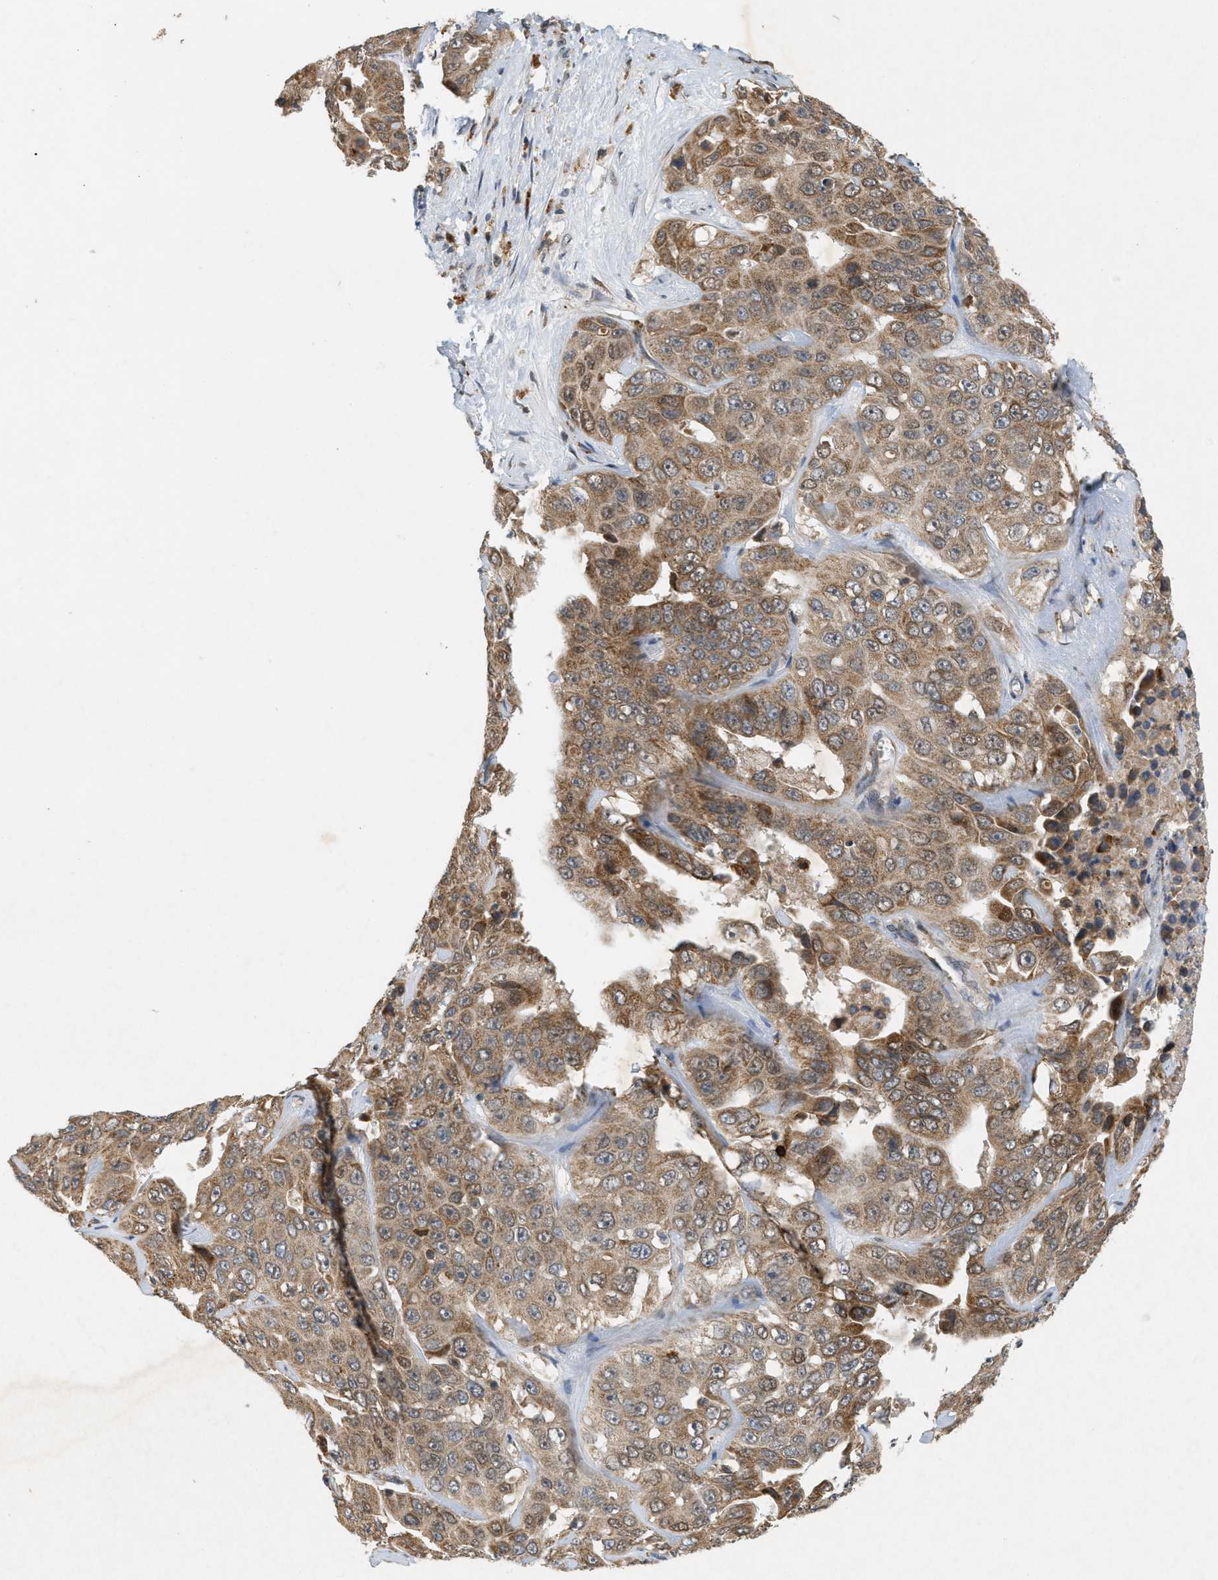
{"staining": {"intensity": "moderate", "quantity": ">75%", "location": "cytoplasmic/membranous"}, "tissue": "liver cancer", "cell_type": "Tumor cells", "image_type": "cancer", "snomed": [{"axis": "morphology", "description": "Cholangiocarcinoma"}, {"axis": "topography", "description": "Liver"}], "caption": "The micrograph demonstrates staining of cholangiocarcinoma (liver), revealing moderate cytoplasmic/membranous protein expression (brown color) within tumor cells.", "gene": "PRKD1", "patient": {"sex": "female", "age": 52}}